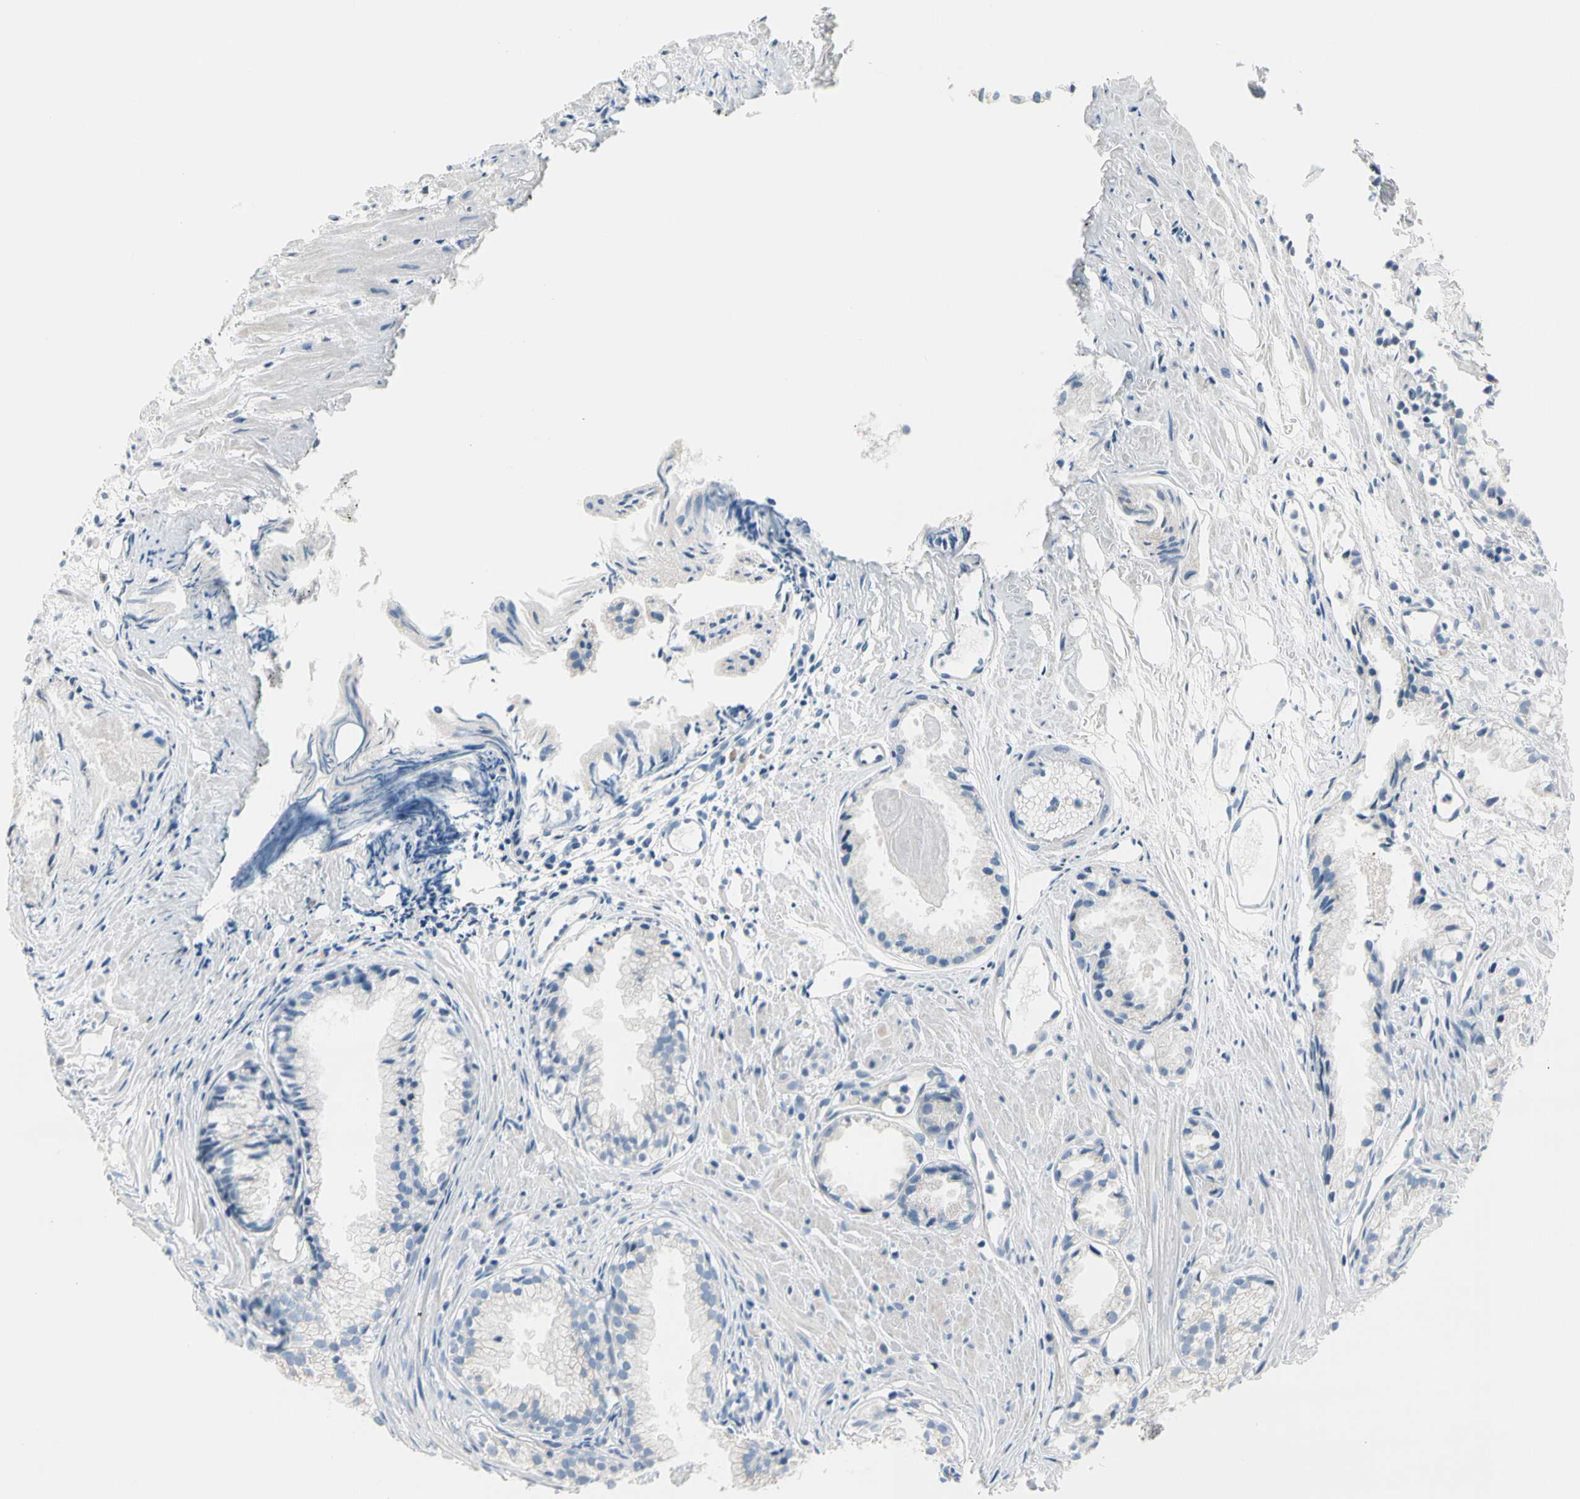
{"staining": {"intensity": "negative", "quantity": "none", "location": "none"}, "tissue": "prostate cancer", "cell_type": "Tumor cells", "image_type": "cancer", "snomed": [{"axis": "morphology", "description": "Adenocarcinoma, Low grade"}, {"axis": "topography", "description": "Prostate"}], "caption": "A high-resolution histopathology image shows immunohistochemistry staining of prostate cancer (adenocarcinoma (low-grade)), which exhibits no significant positivity in tumor cells.", "gene": "STK40", "patient": {"sex": "male", "age": 72}}